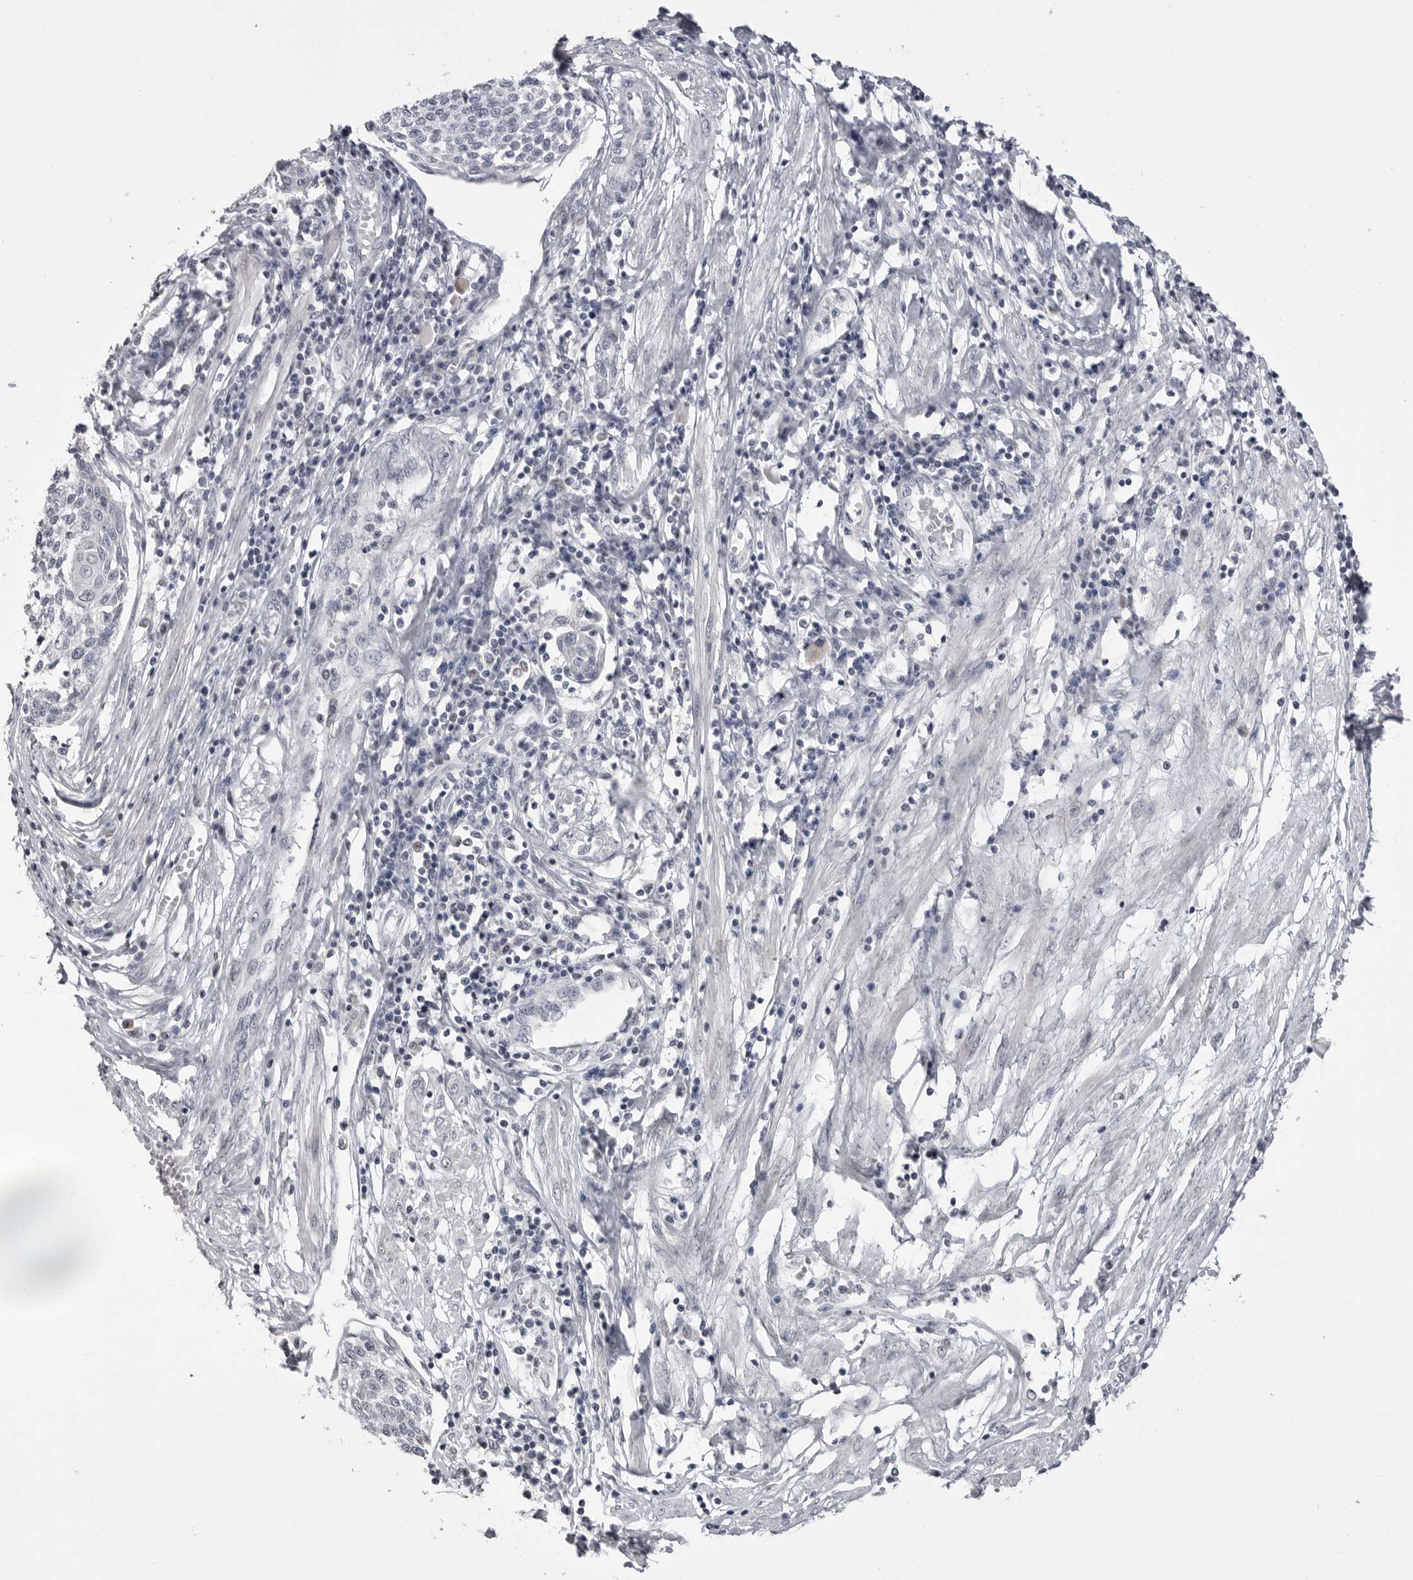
{"staining": {"intensity": "negative", "quantity": "none", "location": "none"}, "tissue": "cervical cancer", "cell_type": "Tumor cells", "image_type": "cancer", "snomed": [{"axis": "morphology", "description": "Squamous cell carcinoma, NOS"}, {"axis": "topography", "description": "Cervix"}], "caption": "High power microscopy micrograph of an immunohistochemistry (IHC) micrograph of cervical cancer (squamous cell carcinoma), revealing no significant positivity in tumor cells.", "gene": "GPN2", "patient": {"sex": "female", "age": 34}}